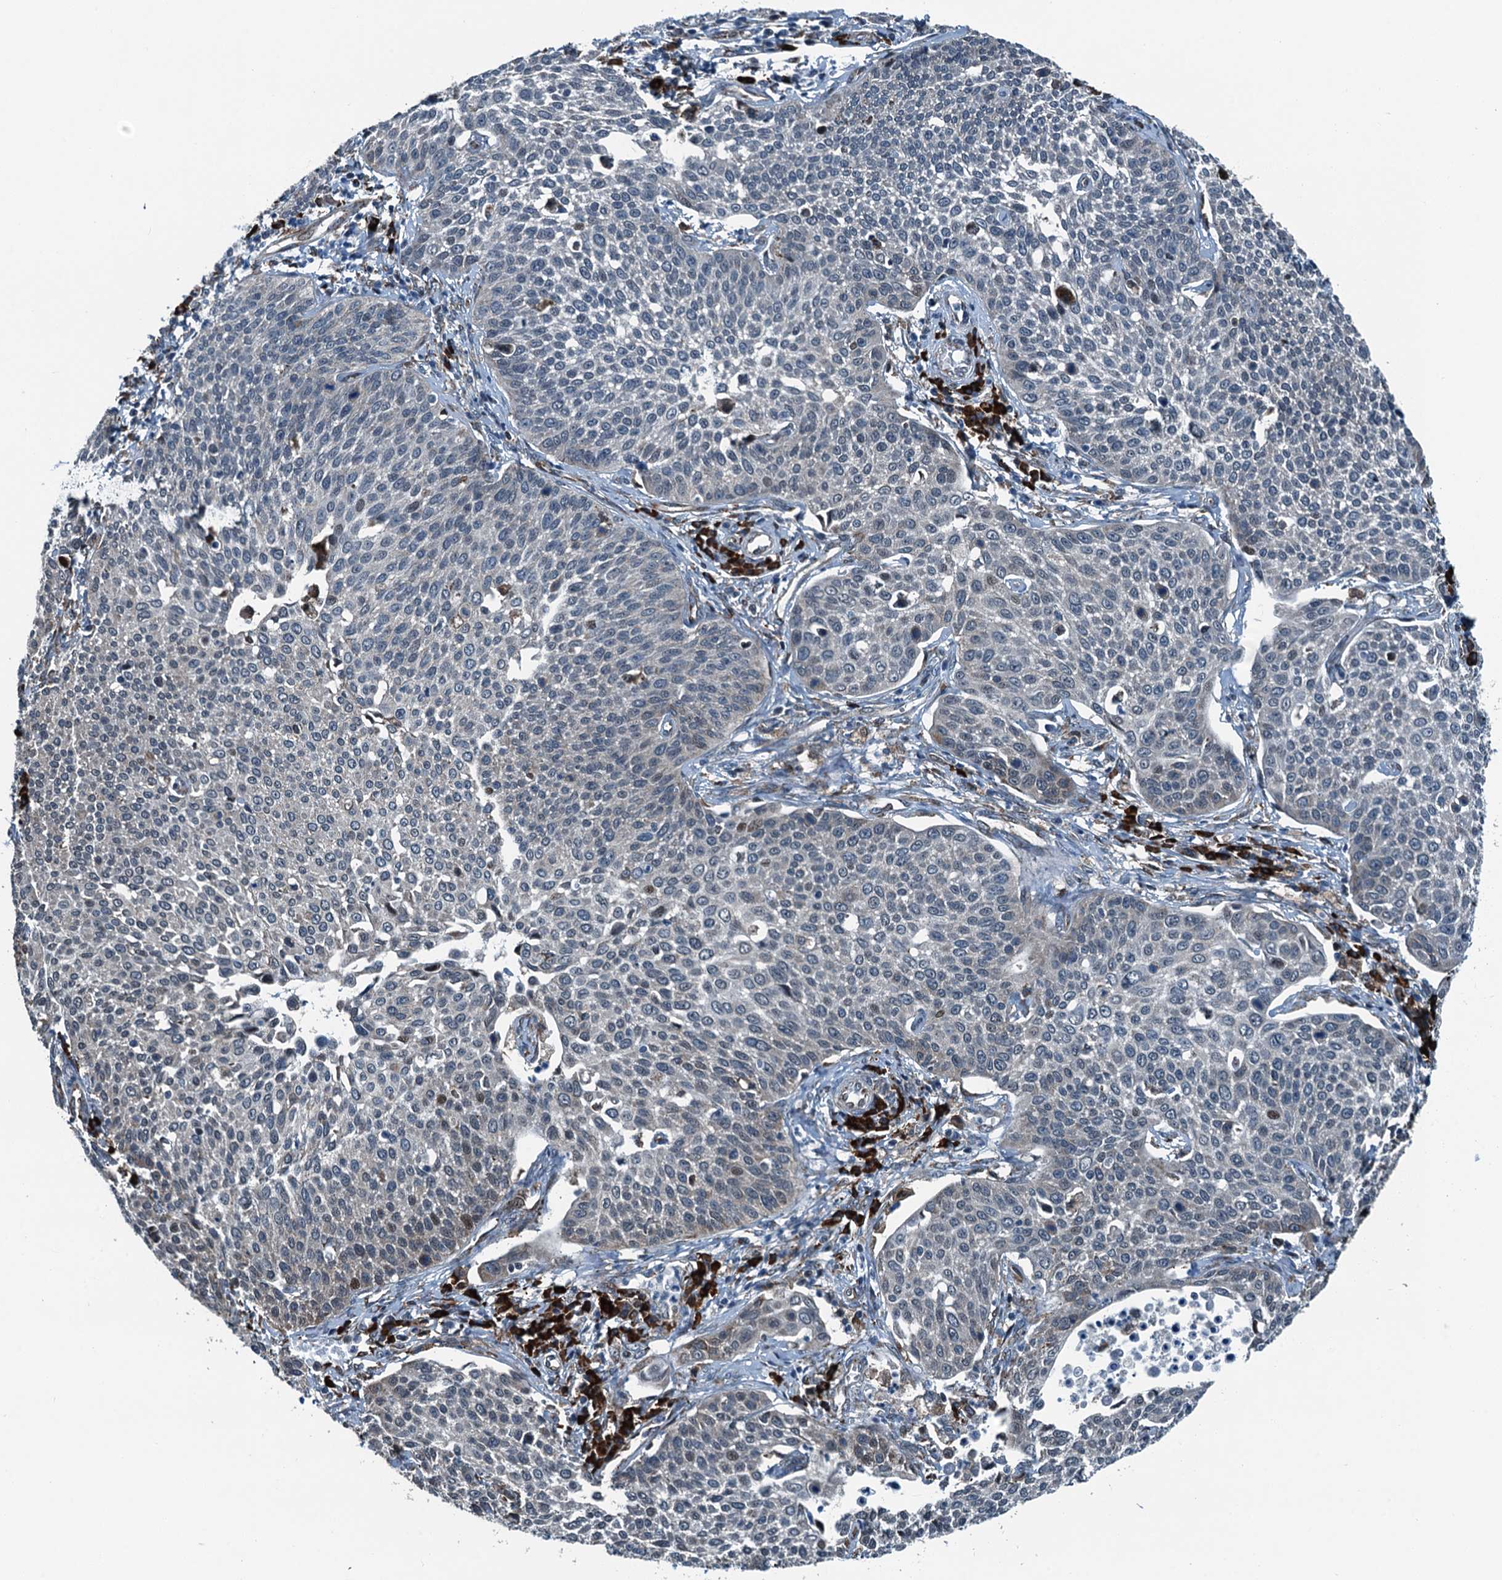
{"staining": {"intensity": "negative", "quantity": "none", "location": "none"}, "tissue": "cervical cancer", "cell_type": "Tumor cells", "image_type": "cancer", "snomed": [{"axis": "morphology", "description": "Squamous cell carcinoma, NOS"}, {"axis": "topography", "description": "Cervix"}], "caption": "This histopathology image is of cervical cancer stained with IHC to label a protein in brown with the nuclei are counter-stained blue. There is no staining in tumor cells.", "gene": "TAMALIN", "patient": {"sex": "female", "age": 34}}